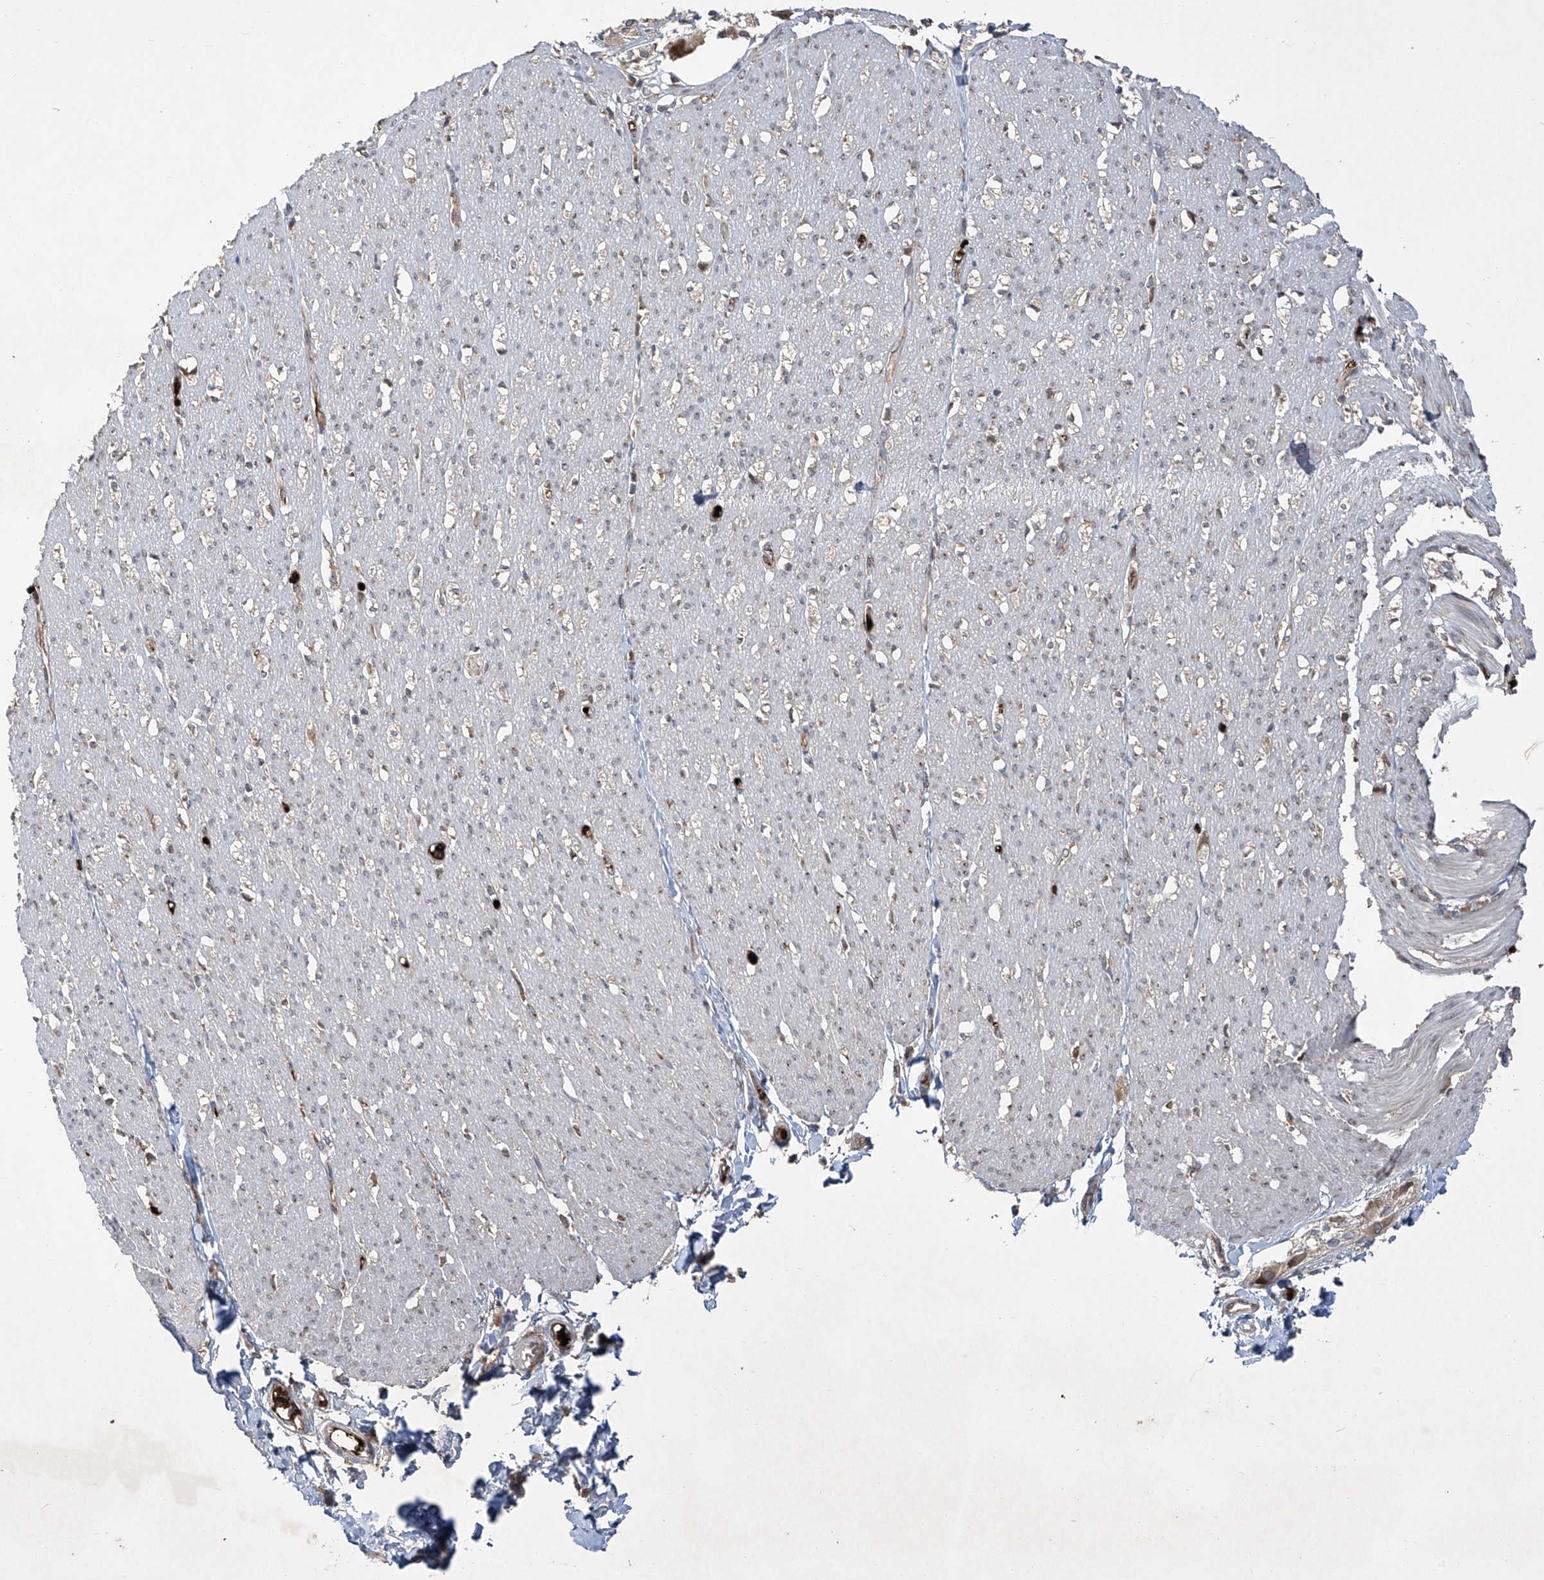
{"staining": {"intensity": "weak", "quantity": "<25%", "location": "cytoplasmic/membranous"}, "tissue": "smooth muscle", "cell_type": "Smooth muscle cells", "image_type": "normal", "snomed": [{"axis": "morphology", "description": "Normal tissue, NOS"}, {"axis": "morphology", "description": "Adenocarcinoma, NOS"}, {"axis": "topography", "description": "Colon"}, {"axis": "topography", "description": "Peripheral nerve tissue"}], "caption": "IHC of benign smooth muscle shows no expression in smooth muscle cells.", "gene": "ZDHHC9", "patient": {"sex": "male", "age": 14}}